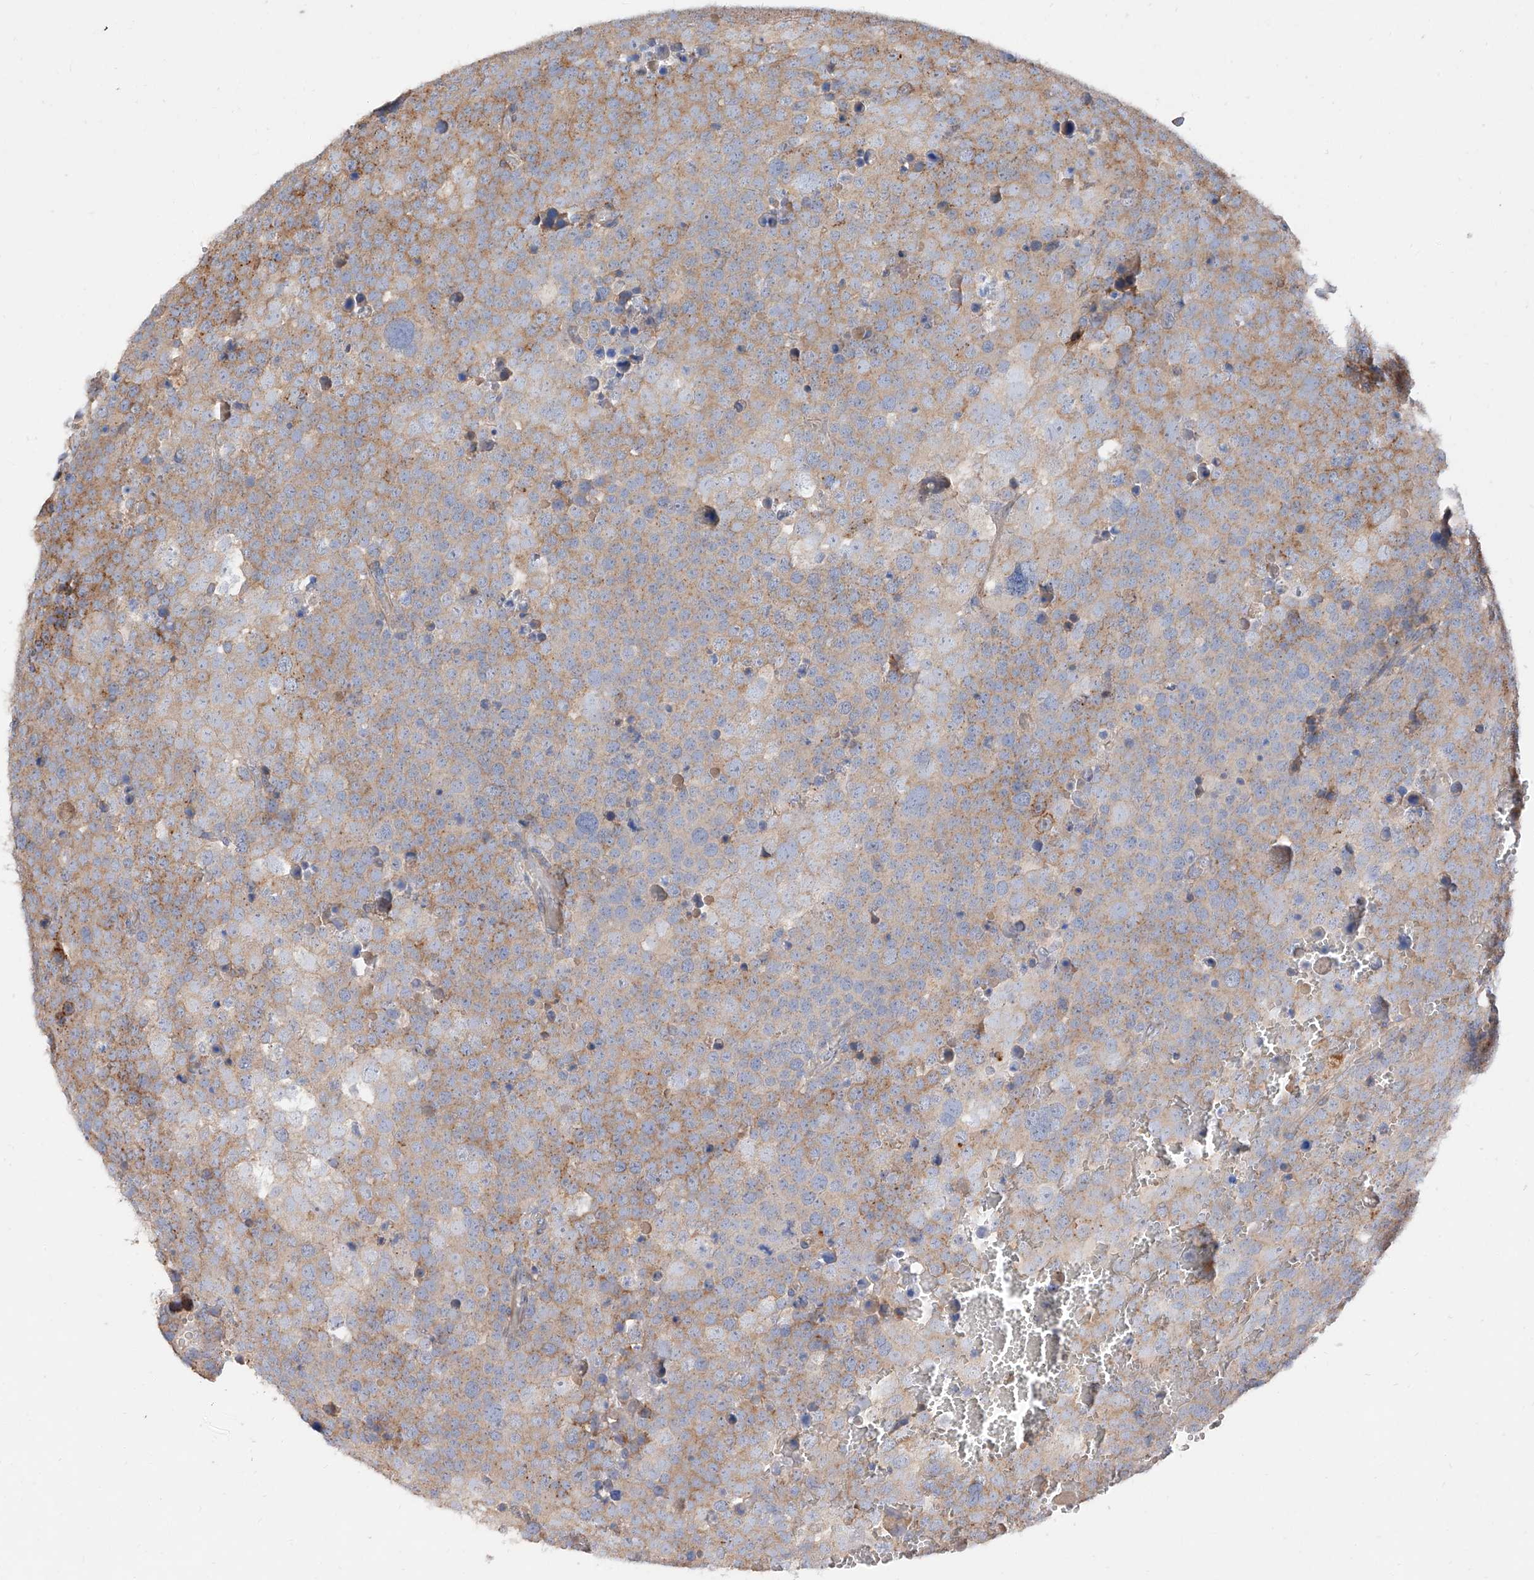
{"staining": {"intensity": "moderate", "quantity": "25%-75%", "location": "cytoplasmic/membranous"}, "tissue": "testis cancer", "cell_type": "Tumor cells", "image_type": "cancer", "snomed": [{"axis": "morphology", "description": "Seminoma, NOS"}, {"axis": "topography", "description": "Testis"}], "caption": "There is medium levels of moderate cytoplasmic/membranous expression in tumor cells of testis cancer, as demonstrated by immunohistochemical staining (brown color).", "gene": "DIRAS3", "patient": {"sex": "male", "age": 71}}